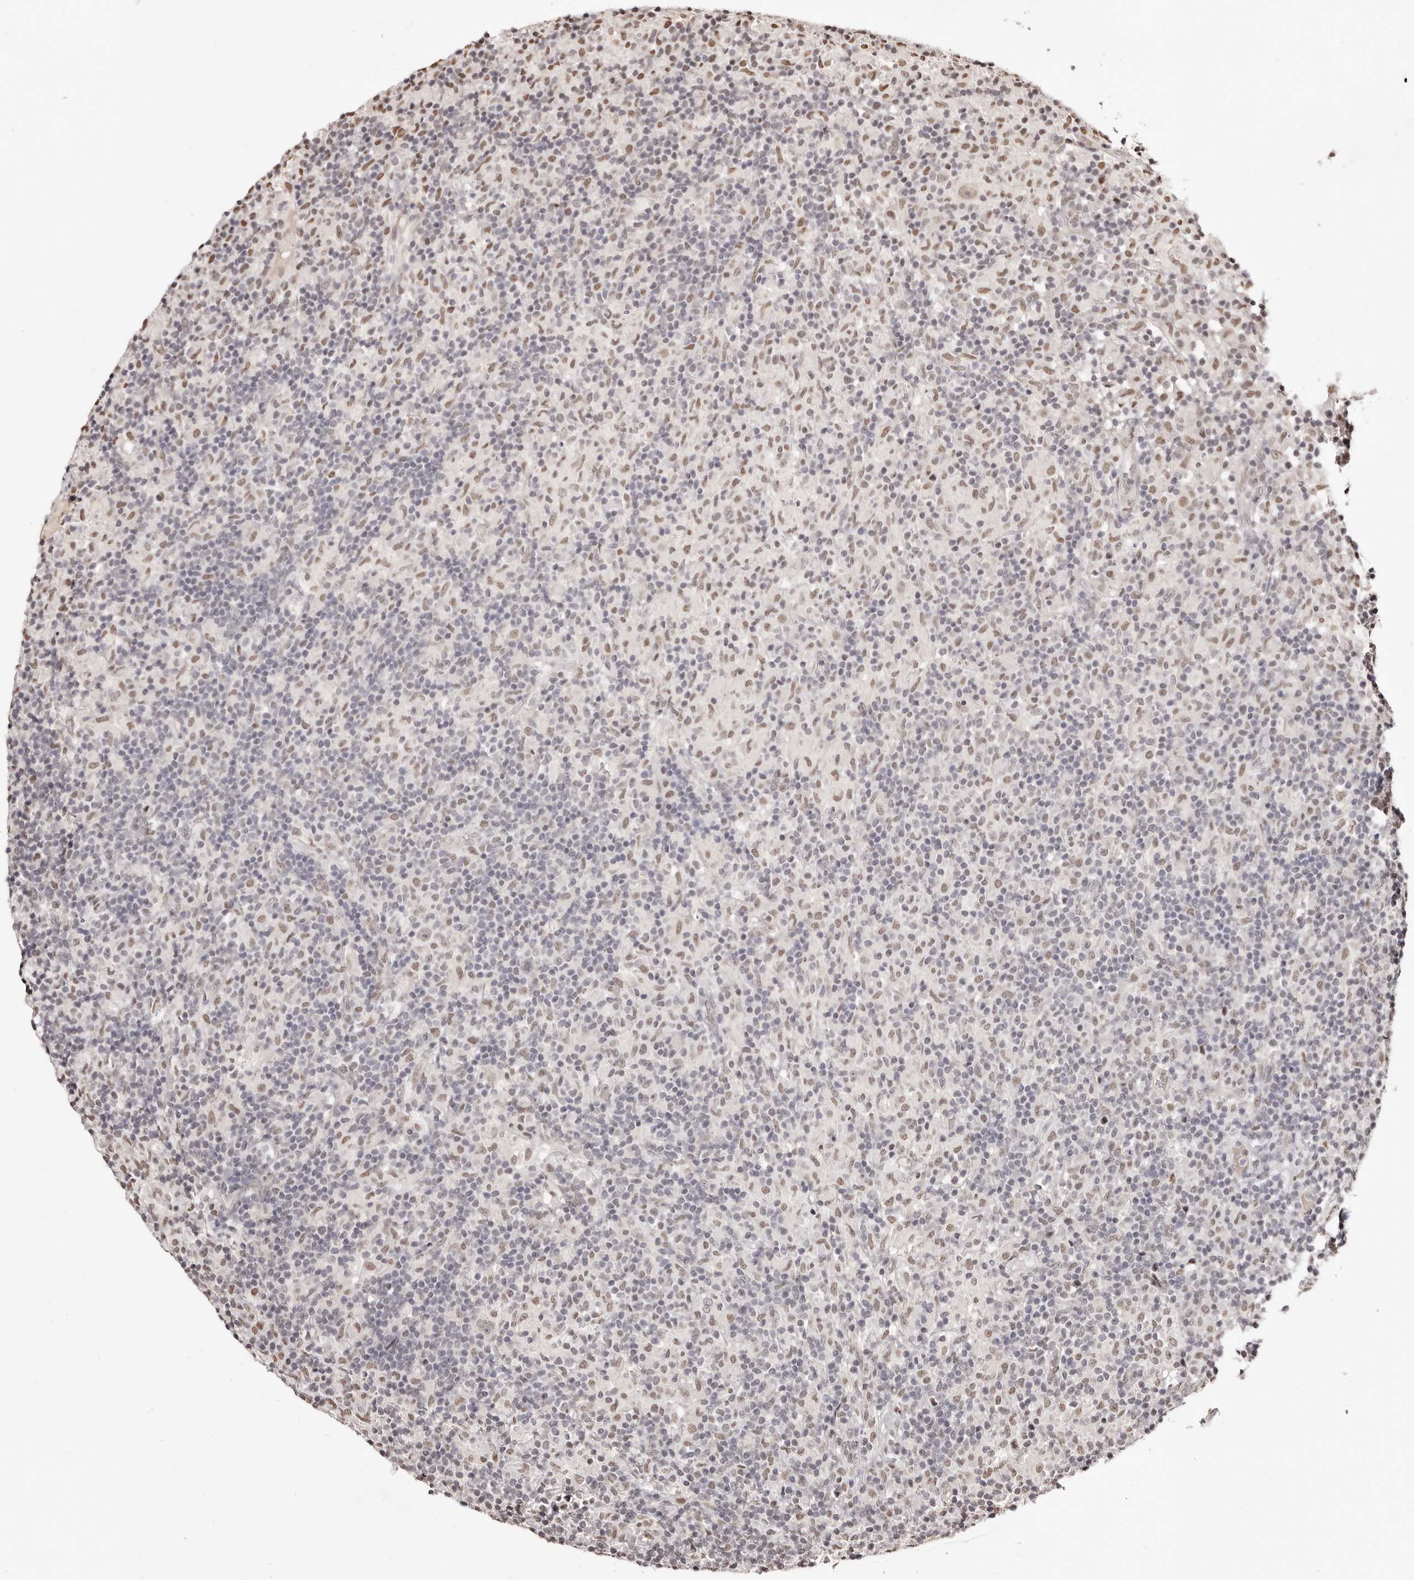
{"staining": {"intensity": "weak", "quantity": ">75%", "location": "nuclear"}, "tissue": "lymphoma", "cell_type": "Tumor cells", "image_type": "cancer", "snomed": [{"axis": "morphology", "description": "Hodgkin's disease, NOS"}, {"axis": "topography", "description": "Lymph node"}], "caption": "Hodgkin's disease was stained to show a protein in brown. There is low levels of weak nuclear positivity in about >75% of tumor cells.", "gene": "BICRAL", "patient": {"sex": "male", "age": 70}}